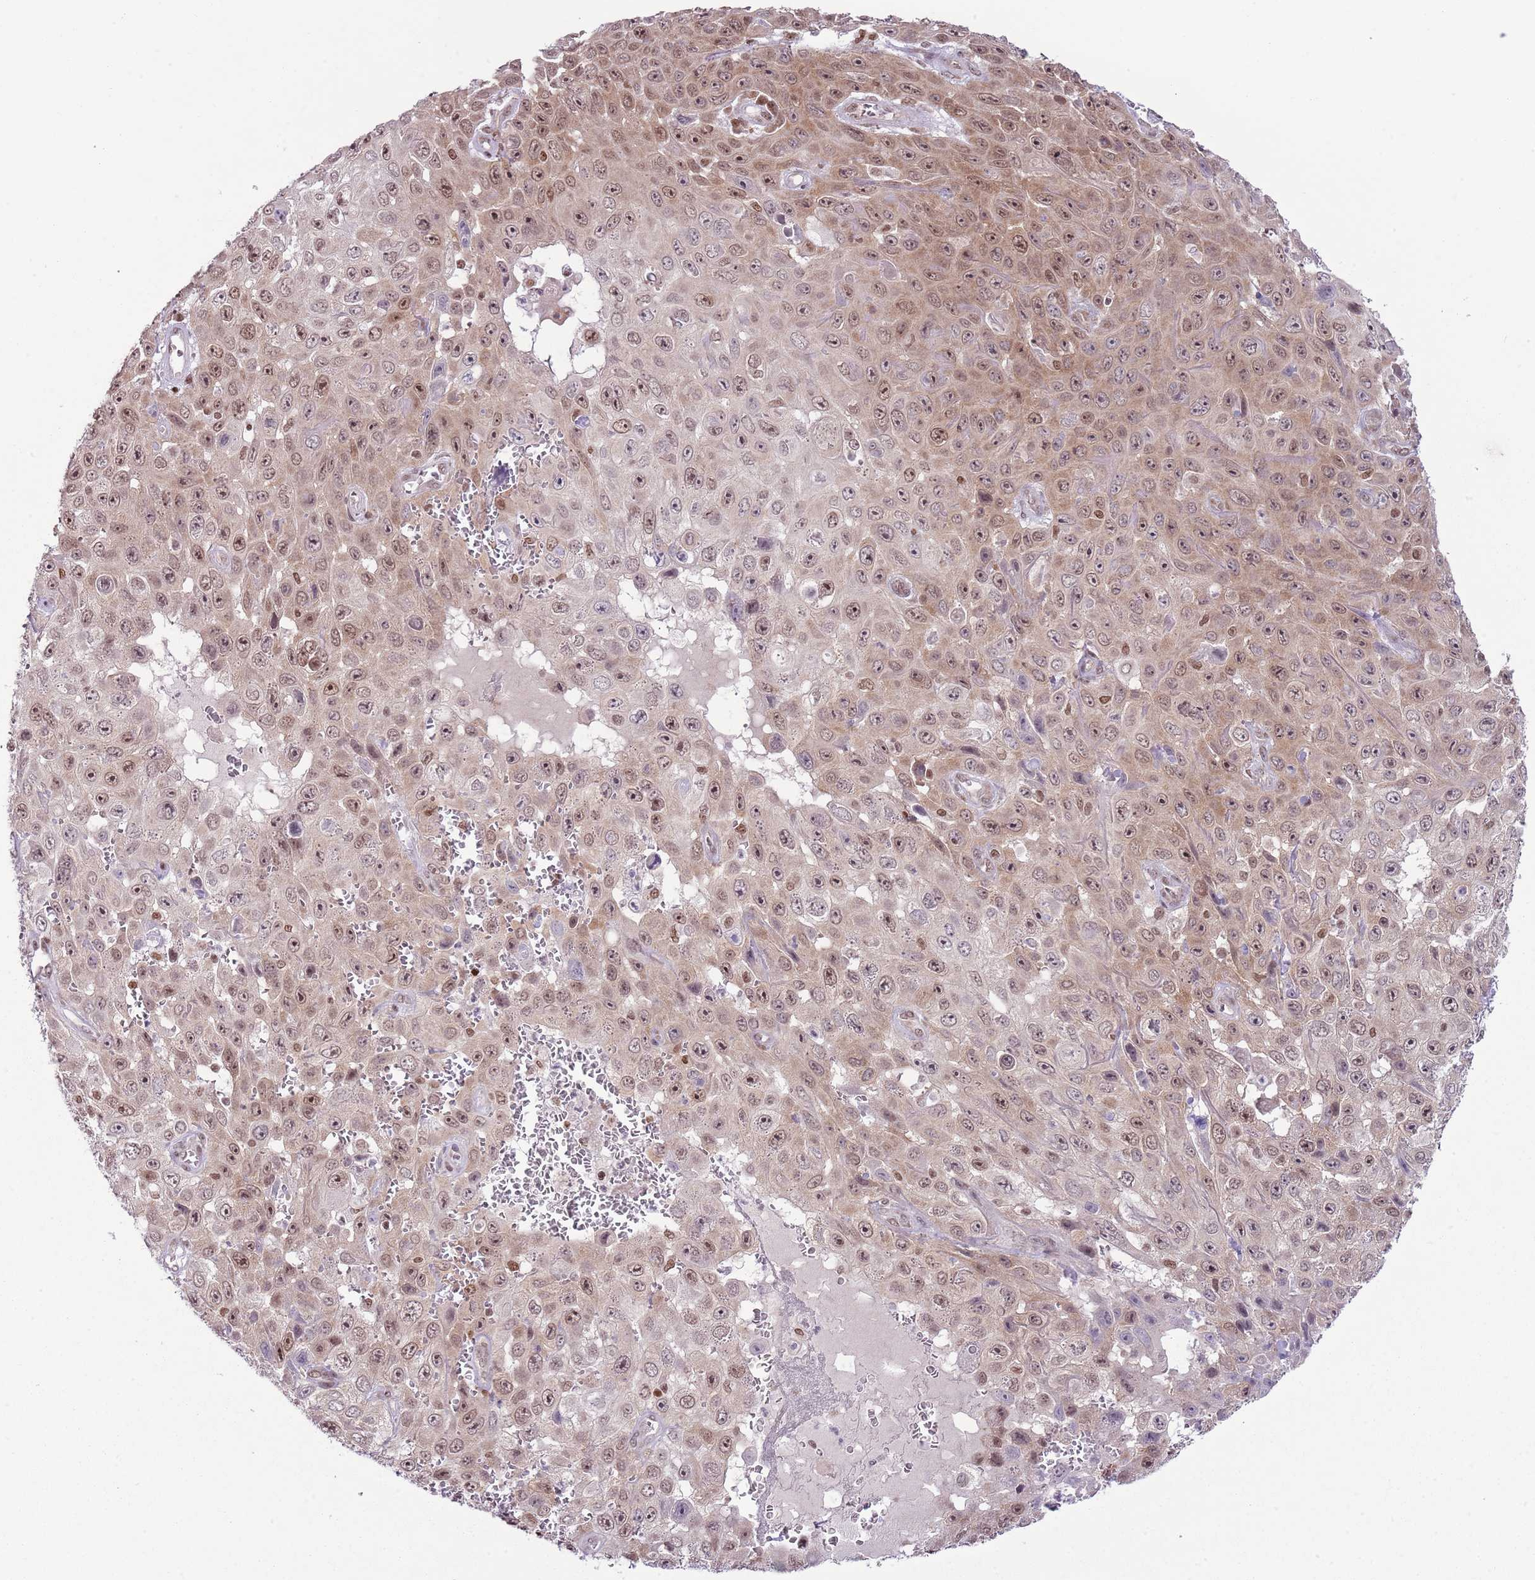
{"staining": {"intensity": "moderate", "quantity": ">75%", "location": "nuclear"}, "tissue": "skin cancer", "cell_type": "Tumor cells", "image_type": "cancer", "snomed": [{"axis": "morphology", "description": "Squamous cell carcinoma, NOS"}, {"axis": "topography", "description": "Skin"}], "caption": "High-magnification brightfield microscopy of skin cancer (squamous cell carcinoma) stained with DAB (3,3'-diaminobenzidine) (brown) and counterstained with hematoxylin (blue). tumor cells exhibit moderate nuclear expression is seen in approximately>75% of cells.", "gene": "SELENOH", "patient": {"sex": "male", "age": 82}}